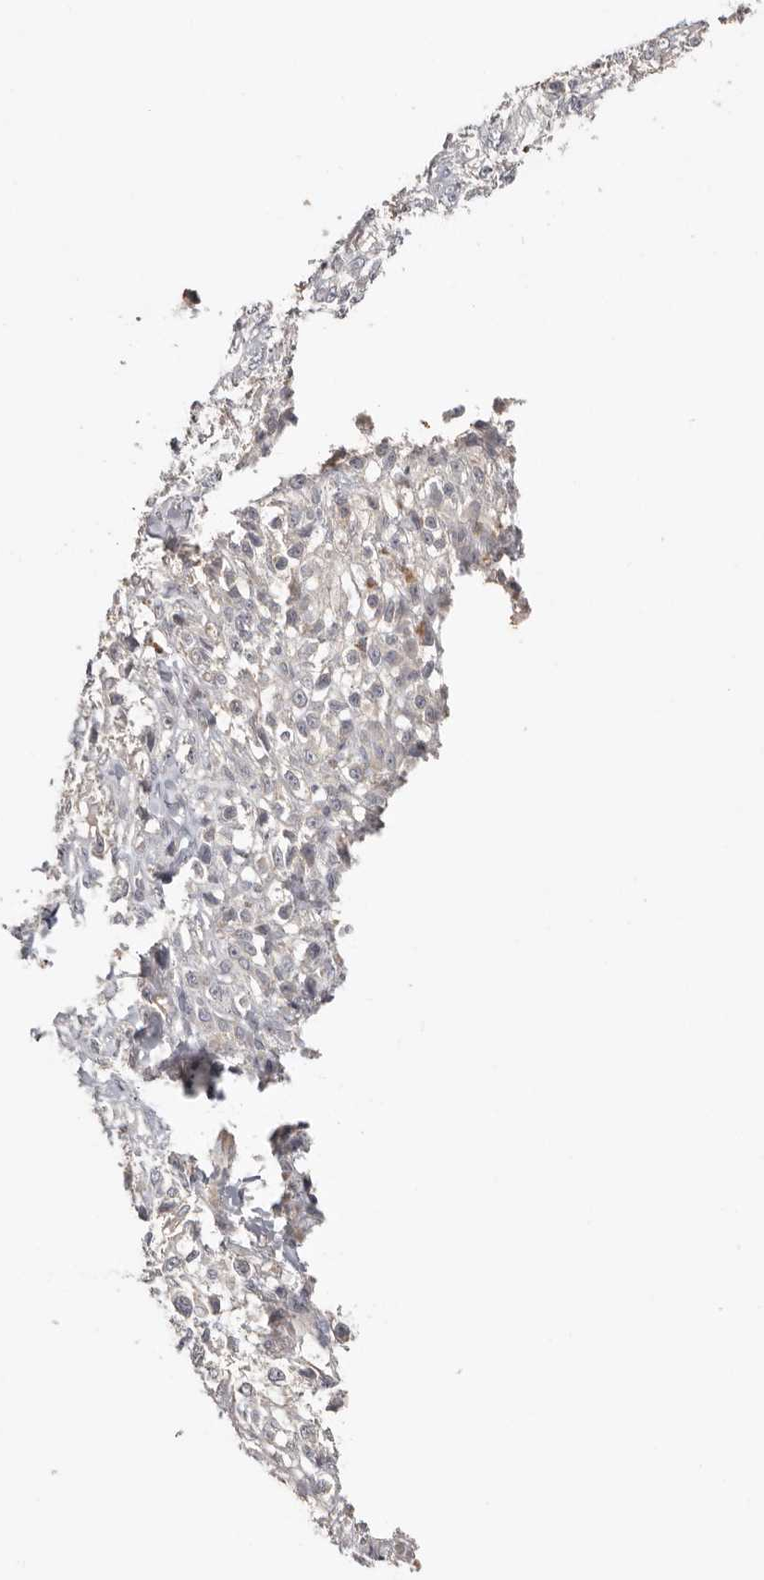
{"staining": {"intensity": "negative", "quantity": "none", "location": "none"}, "tissue": "melanoma", "cell_type": "Tumor cells", "image_type": "cancer", "snomed": [{"axis": "morphology", "description": "Malignant melanoma, NOS"}, {"axis": "topography", "description": "Skin of head"}], "caption": "Immunohistochemistry (IHC) of human melanoma shows no staining in tumor cells. (Stains: DAB immunohistochemistry with hematoxylin counter stain, Microscopy: brightfield microscopy at high magnification).", "gene": "S100A14", "patient": {"sex": "male", "age": 83}}